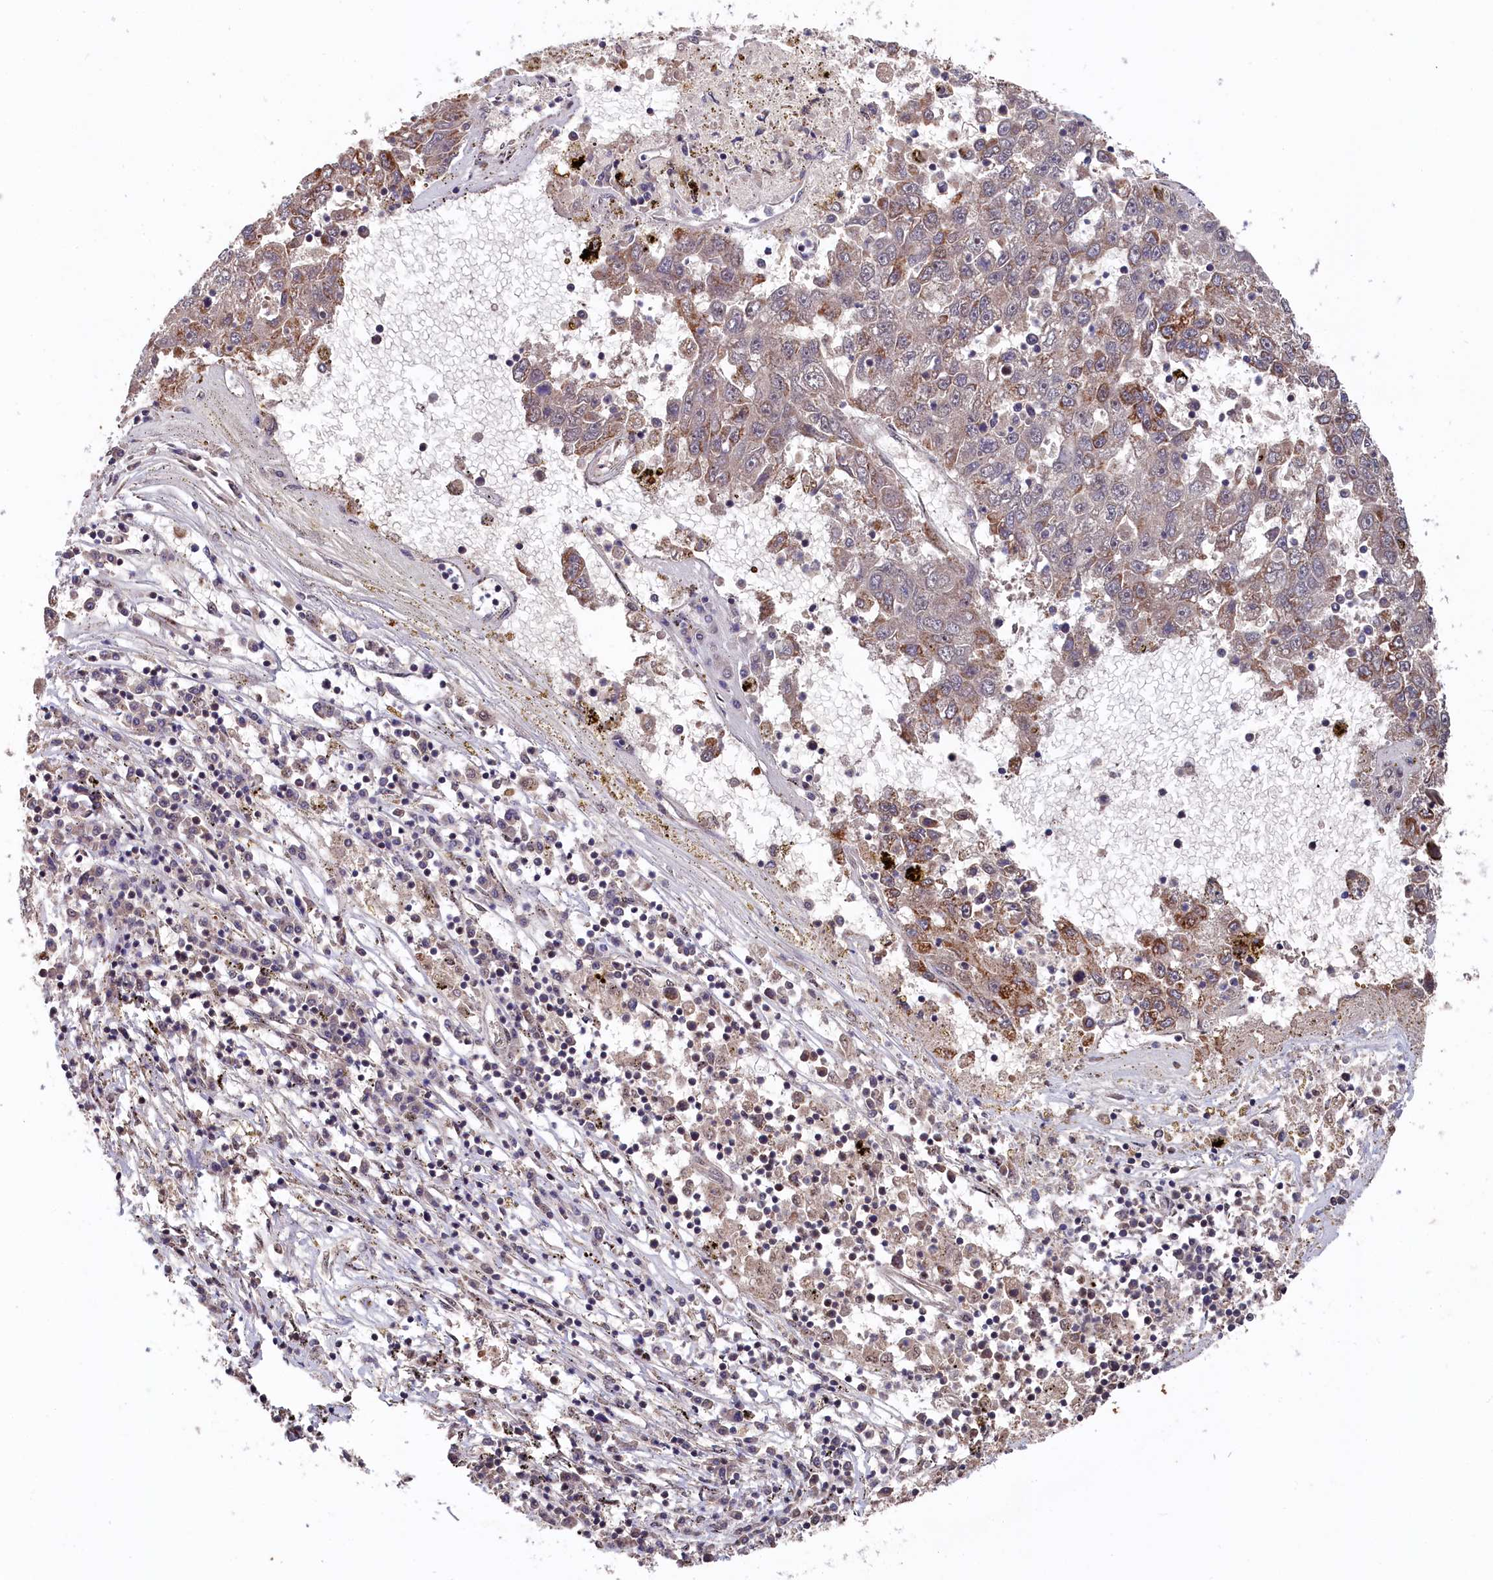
{"staining": {"intensity": "negative", "quantity": "none", "location": "none"}, "tissue": "liver cancer", "cell_type": "Tumor cells", "image_type": "cancer", "snomed": [{"axis": "morphology", "description": "Carcinoma, Hepatocellular, NOS"}, {"axis": "topography", "description": "Liver"}], "caption": "The micrograph displays no significant expression in tumor cells of liver cancer (hepatocellular carcinoma). (Immunohistochemistry (ihc), brightfield microscopy, high magnification).", "gene": "CLPX", "patient": {"sex": "male", "age": 49}}